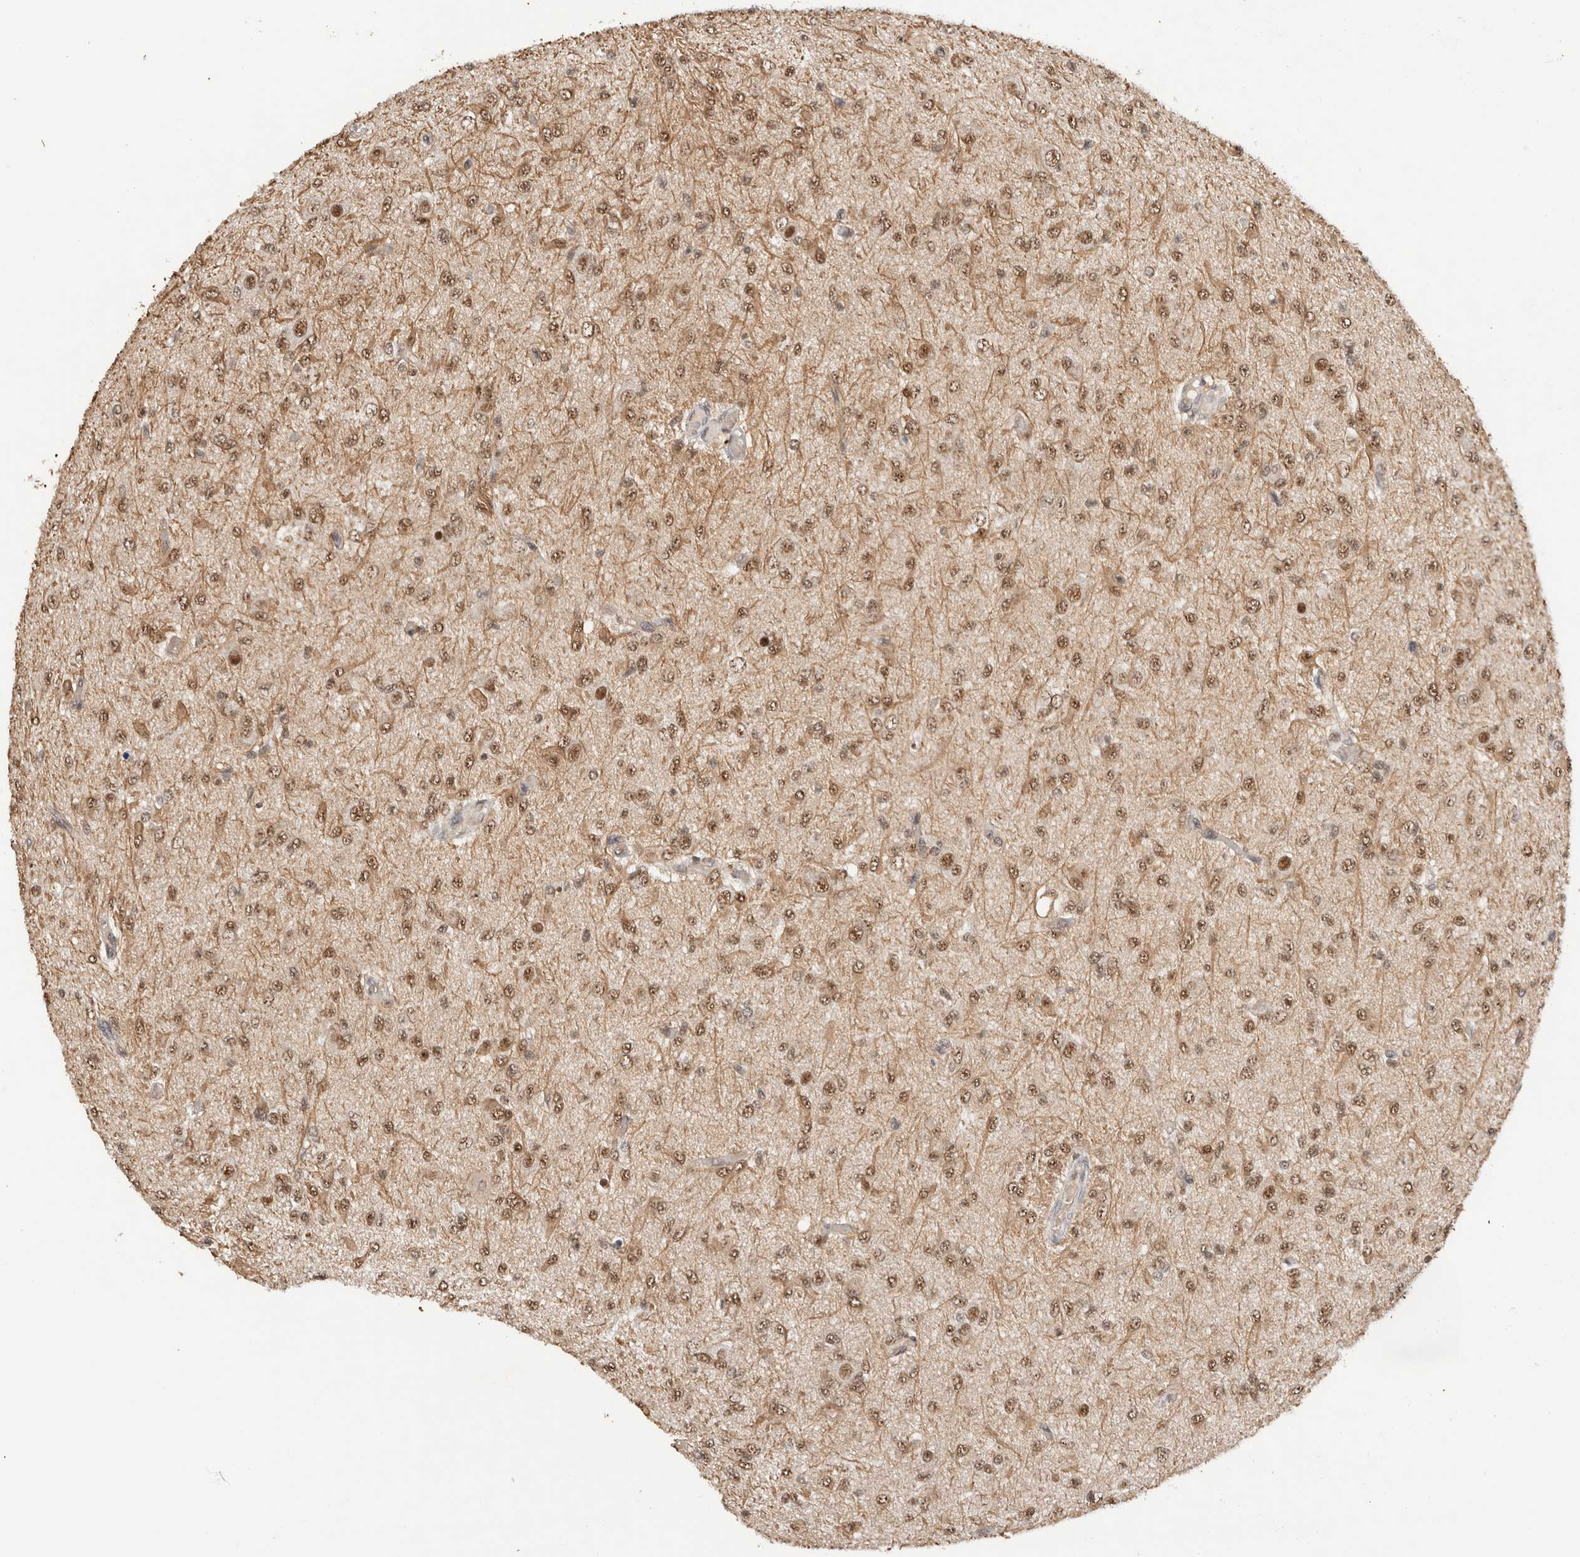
{"staining": {"intensity": "moderate", "quantity": ">75%", "location": "nuclear"}, "tissue": "glioma", "cell_type": "Tumor cells", "image_type": "cancer", "snomed": [{"axis": "morphology", "description": "Glioma, malignant, High grade"}, {"axis": "topography", "description": "Brain"}], "caption": "Glioma stained with IHC exhibits moderate nuclear expression in about >75% of tumor cells.", "gene": "NCAPG2", "patient": {"sex": "female", "age": 59}}